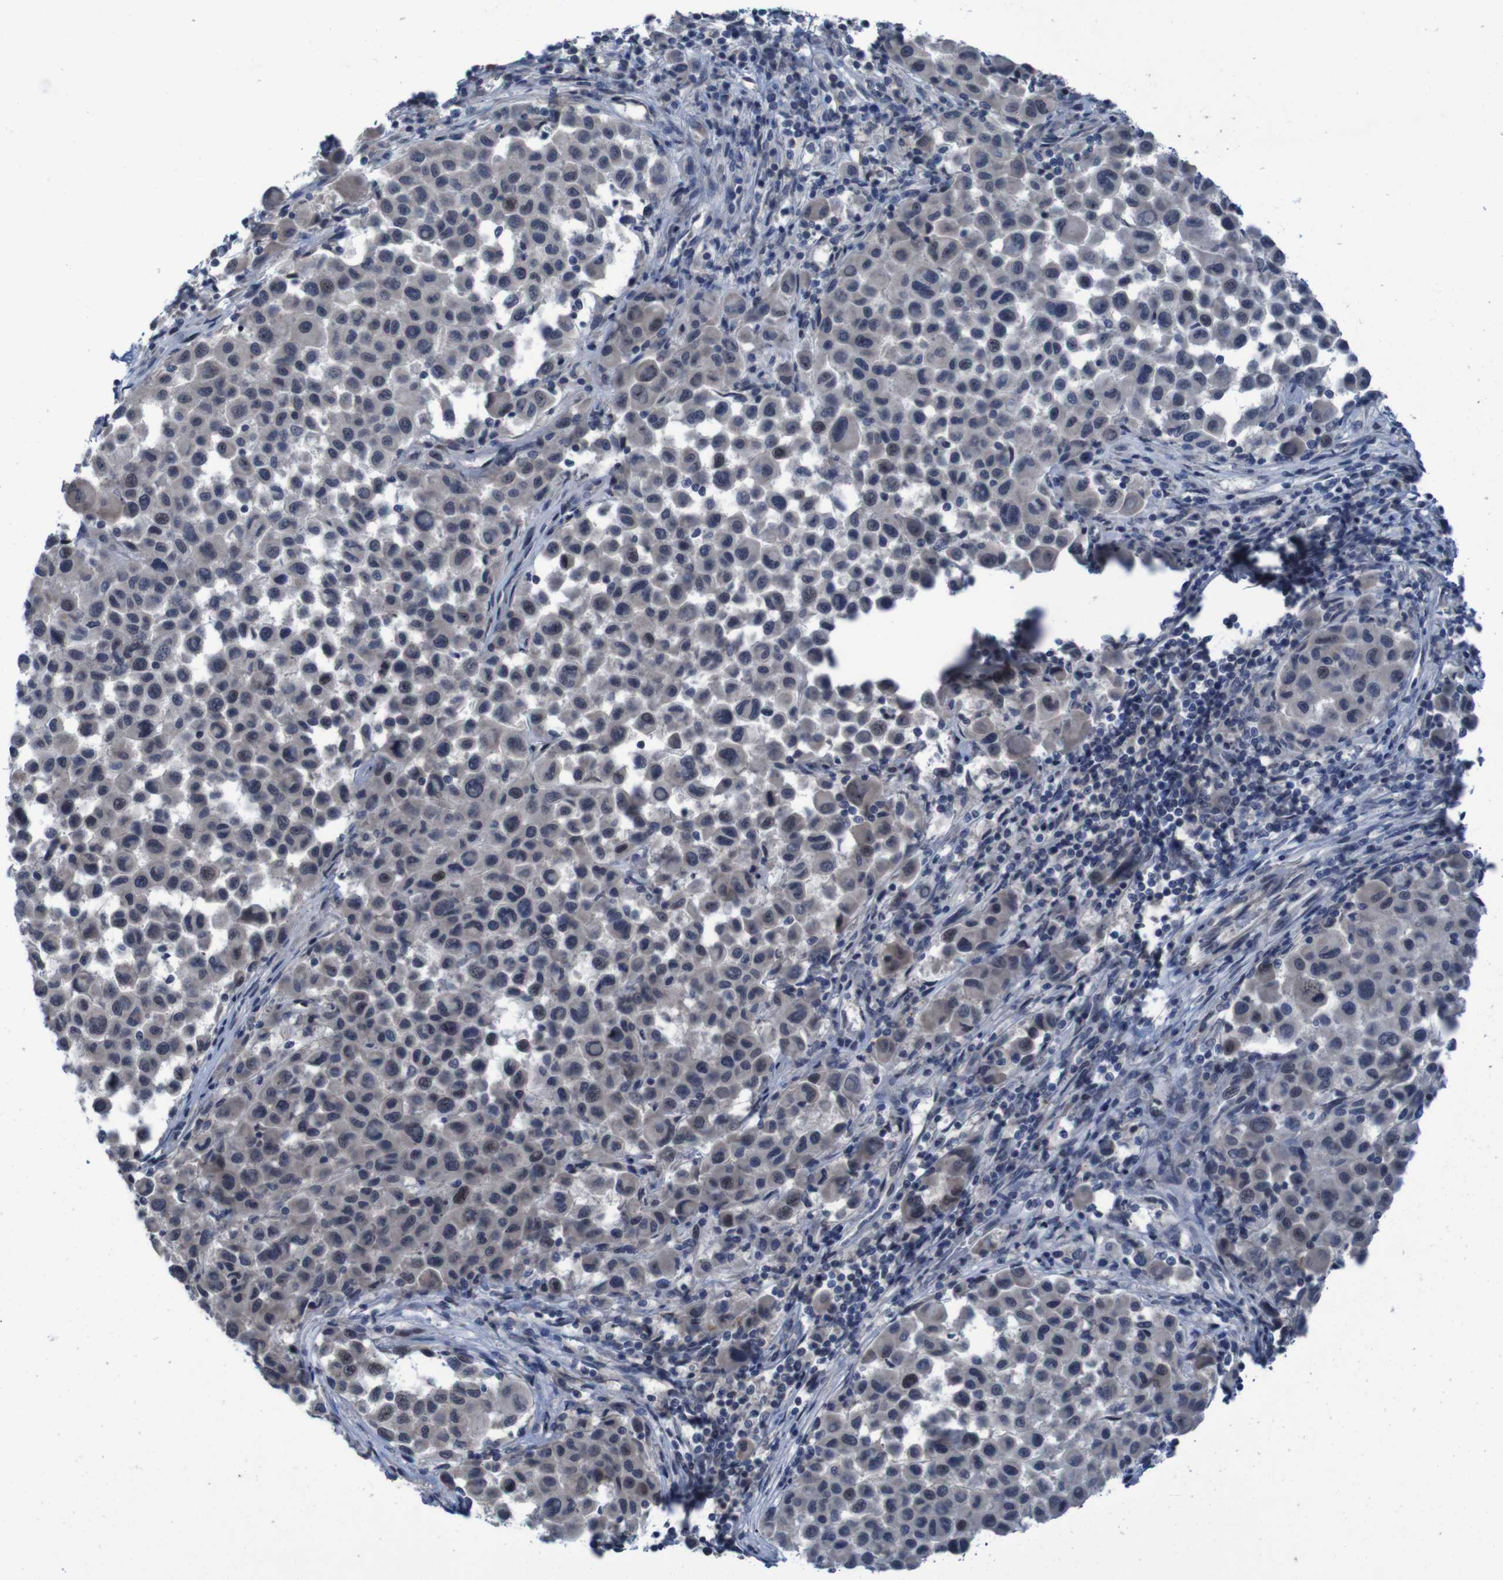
{"staining": {"intensity": "negative", "quantity": "none", "location": "none"}, "tissue": "melanoma", "cell_type": "Tumor cells", "image_type": "cancer", "snomed": [{"axis": "morphology", "description": "Malignant melanoma, Metastatic site"}, {"axis": "topography", "description": "Lymph node"}], "caption": "Immunohistochemical staining of human melanoma exhibits no significant staining in tumor cells.", "gene": "CLDN18", "patient": {"sex": "male", "age": 61}}